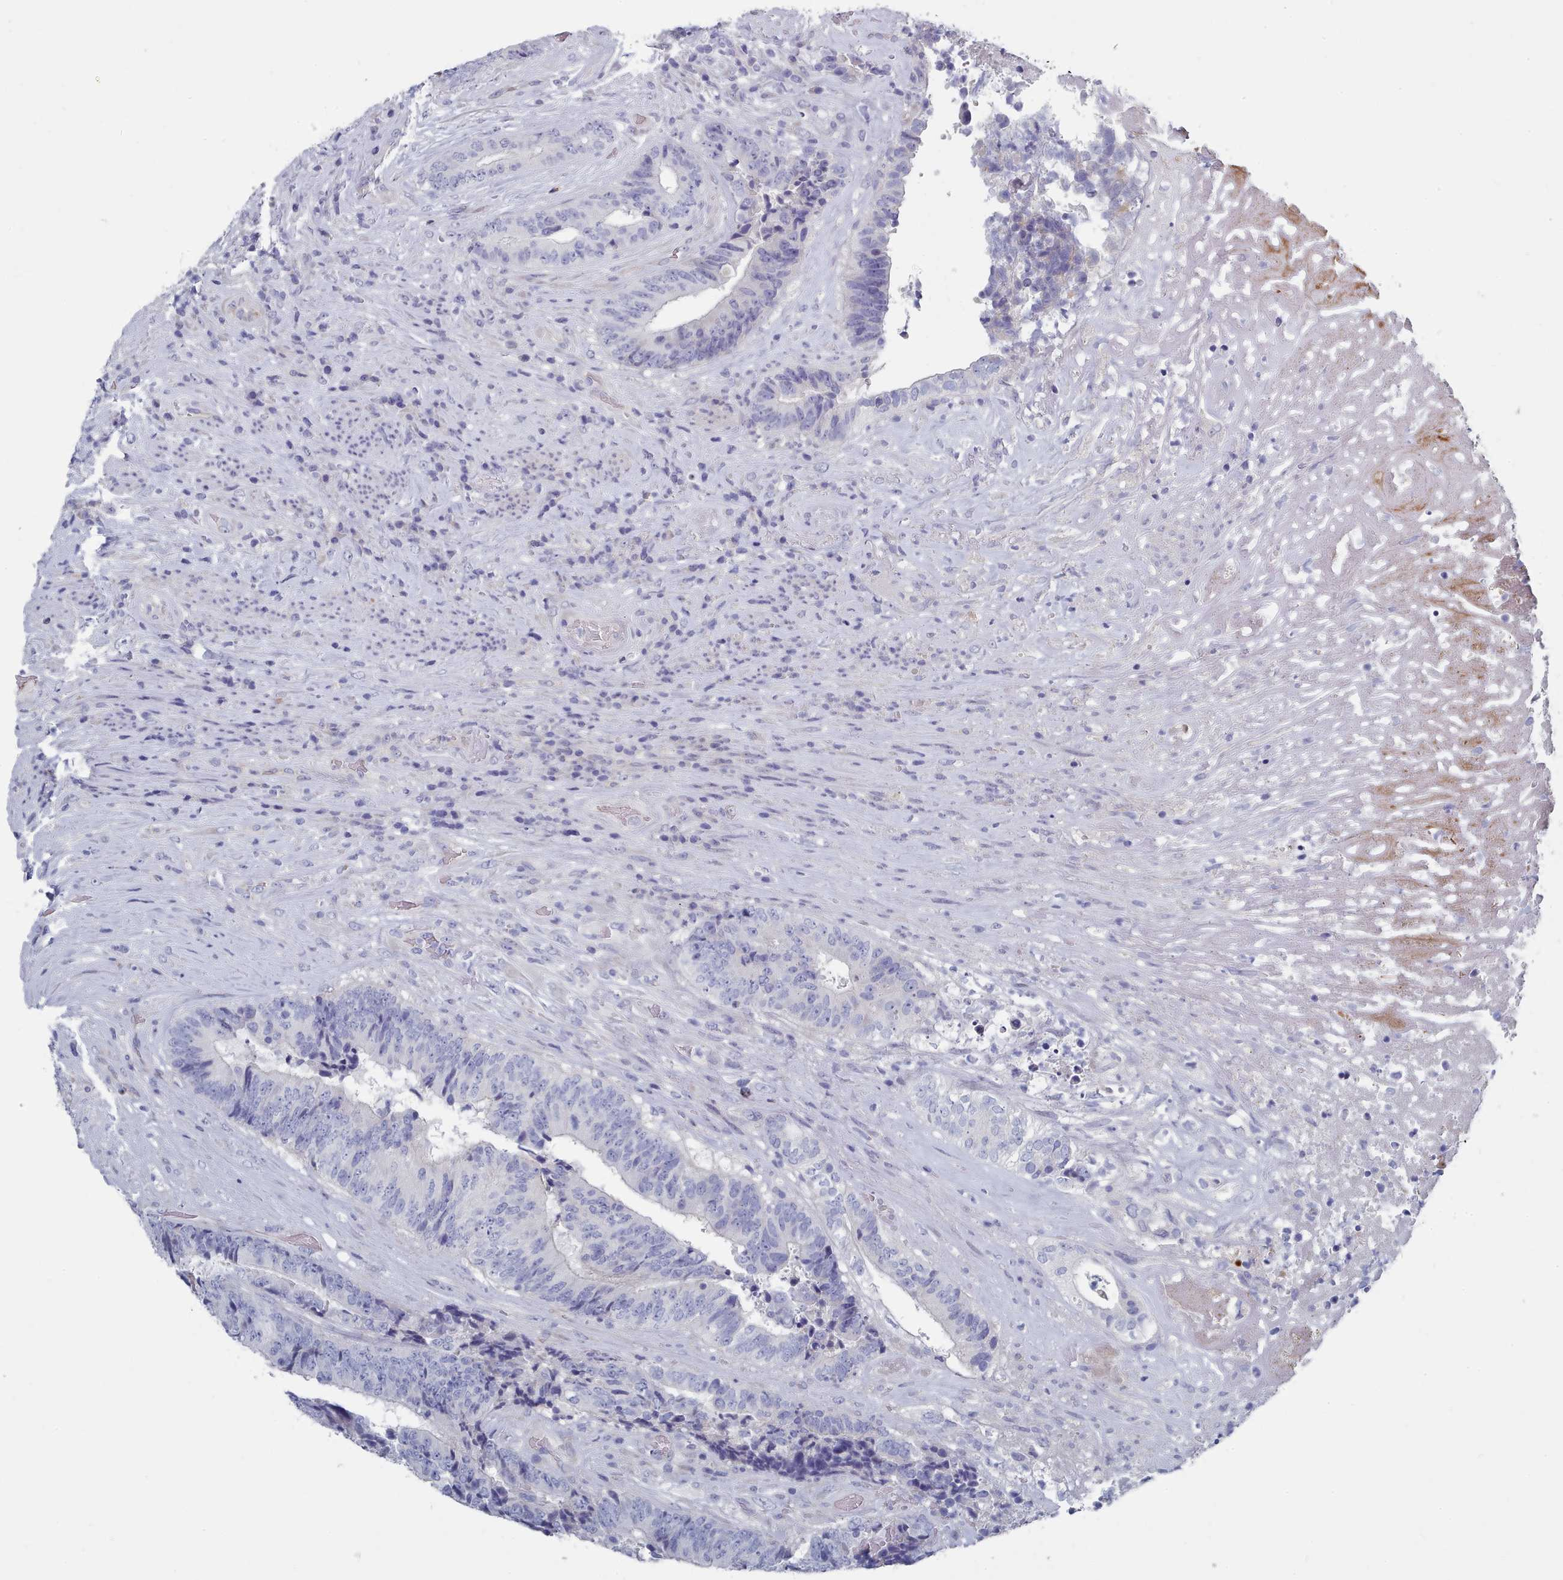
{"staining": {"intensity": "negative", "quantity": "none", "location": "none"}, "tissue": "colorectal cancer", "cell_type": "Tumor cells", "image_type": "cancer", "snomed": [{"axis": "morphology", "description": "Adenocarcinoma, NOS"}, {"axis": "topography", "description": "Rectum"}], "caption": "This is an IHC histopathology image of human colorectal cancer (adenocarcinoma). There is no staining in tumor cells.", "gene": "PDE4C", "patient": {"sex": "male", "age": 72}}